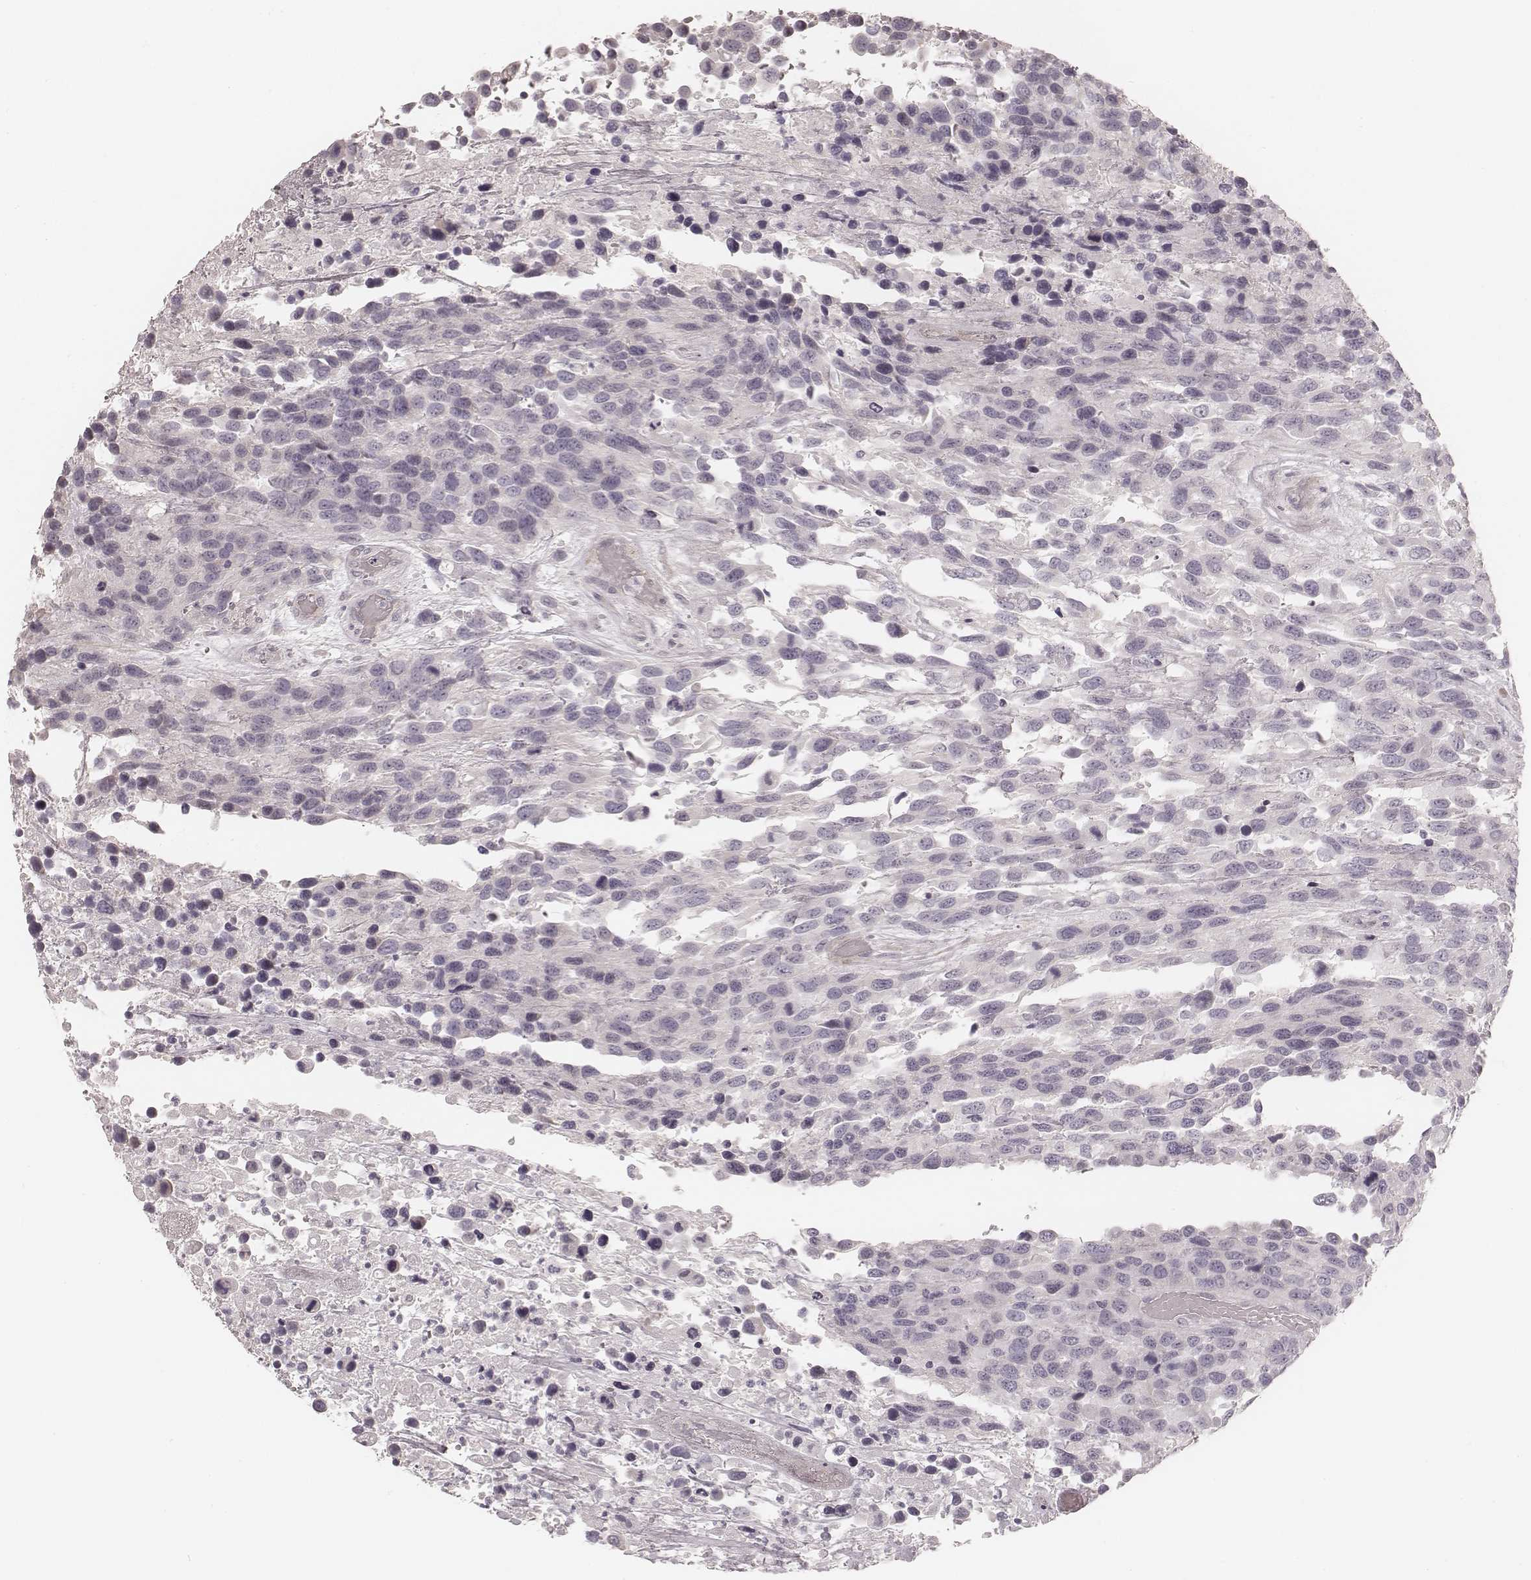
{"staining": {"intensity": "negative", "quantity": "none", "location": "none"}, "tissue": "urothelial cancer", "cell_type": "Tumor cells", "image_type": "cancer", "snomed": [{"axis": "morphology", "description": "Urothelial carcinoma, High grade"}, {"axis": "topography", "description": "Urinary bladder"}], "caption": "This histopathology image is of urothelial cancer stained with immunohistochemistry (IHC) to label a protein in brown with the nuclei are counter-stained blue. There is no positivity in tumor cells.", "gene": "SPATA24", "patient": {"sex": "female", "age": 70}}